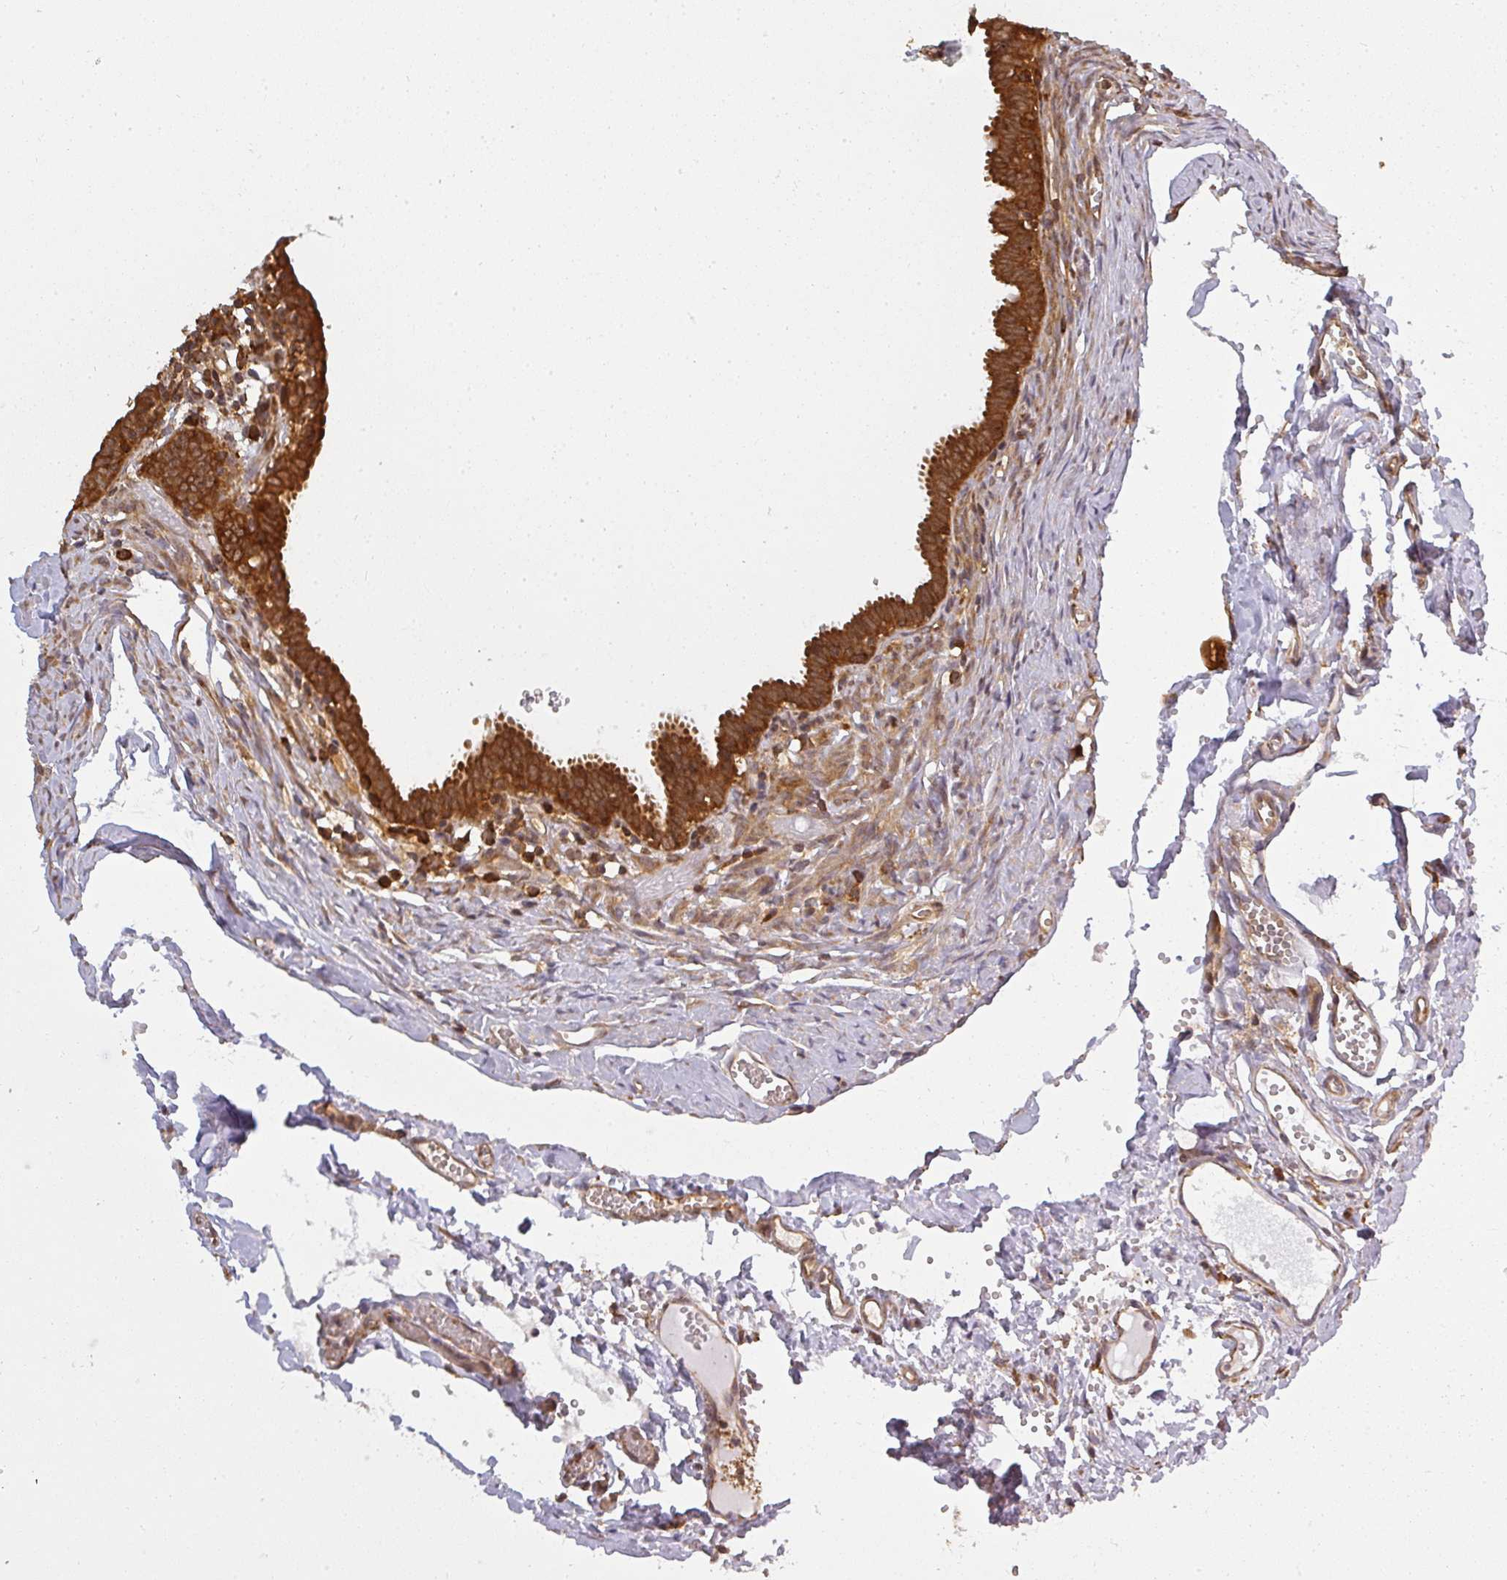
{"staining": {"intensity": "strong", "quantity": ">75%", "location": "cytoplasmic/membranous"}, "tissue": "fallopian tube", "cell_type": "Glandular cells", "image_type": "normal", "snomed": [{"axis": "morphology", "description": "Normal tissue, NOS"}, {"axis": "morphology", "description": "Carcinoma, NOS"}, {"axis": "topography", "description": "Fallopian tube"}, {"axis": "topography", "description": "Ovary"}], "caption": "Immunohistochemical staining of unremarkable human fallopian tube shows high levels of strong cytoplasmic/membranous expression in approximately >75% of glandular cells.", "gene": "PPP6R3", "patient": {"sex": "female", "age": 59}}